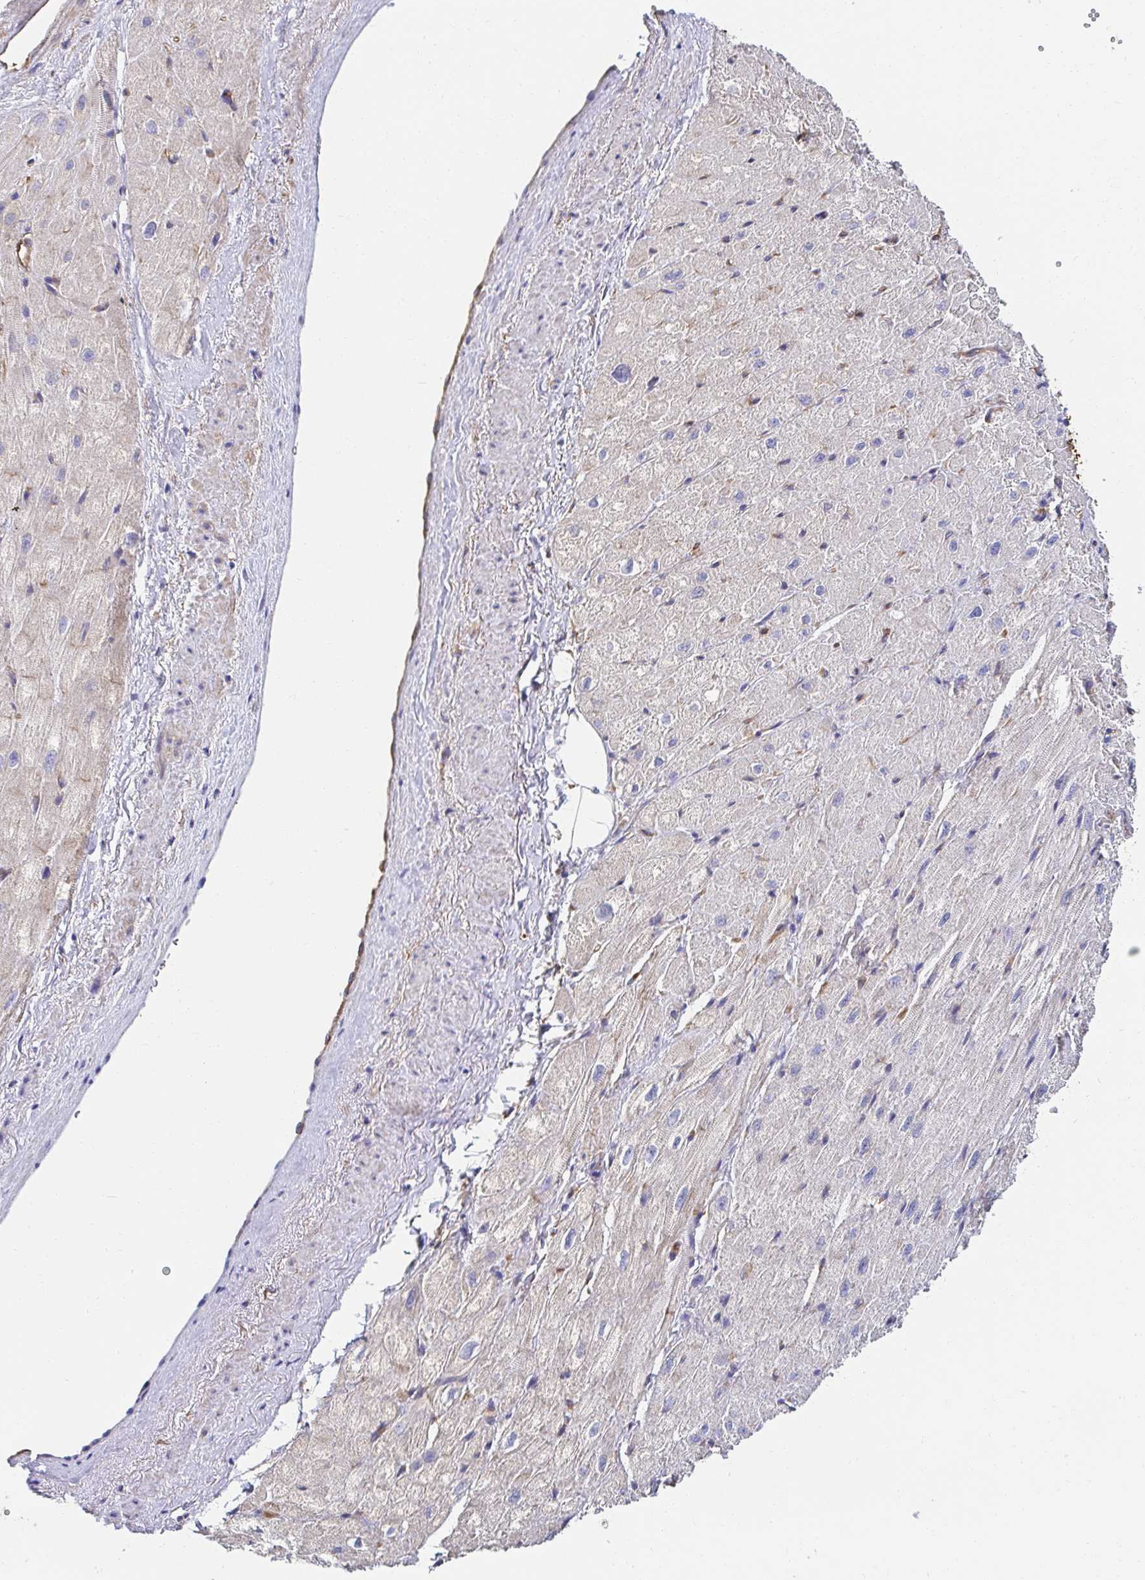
{"staining": {"intensity": "negative", "quantity": "none", "location": "none"}, "tissue": "heart muscle", "cell_type": "Cardiomyocytes", "image_type": "normal", "snomed": [{"axis": "morphology", "description": "Normal tissue, NOS"}, {"axis": "topography", "description": "Heart"}], "caption": "Immunohistochemistry histopathology image of normal heart muscle: heart muscle stained with DAB reveals no significant protein staining in cardiomyocytes. (Brightfield microscopy of DAB (3,3'-diaminobenzidine) immunohistochemistry (IHC) at high magnification).", "gene": "CTTN", "patient": {"sex": "male", "age": 62}}